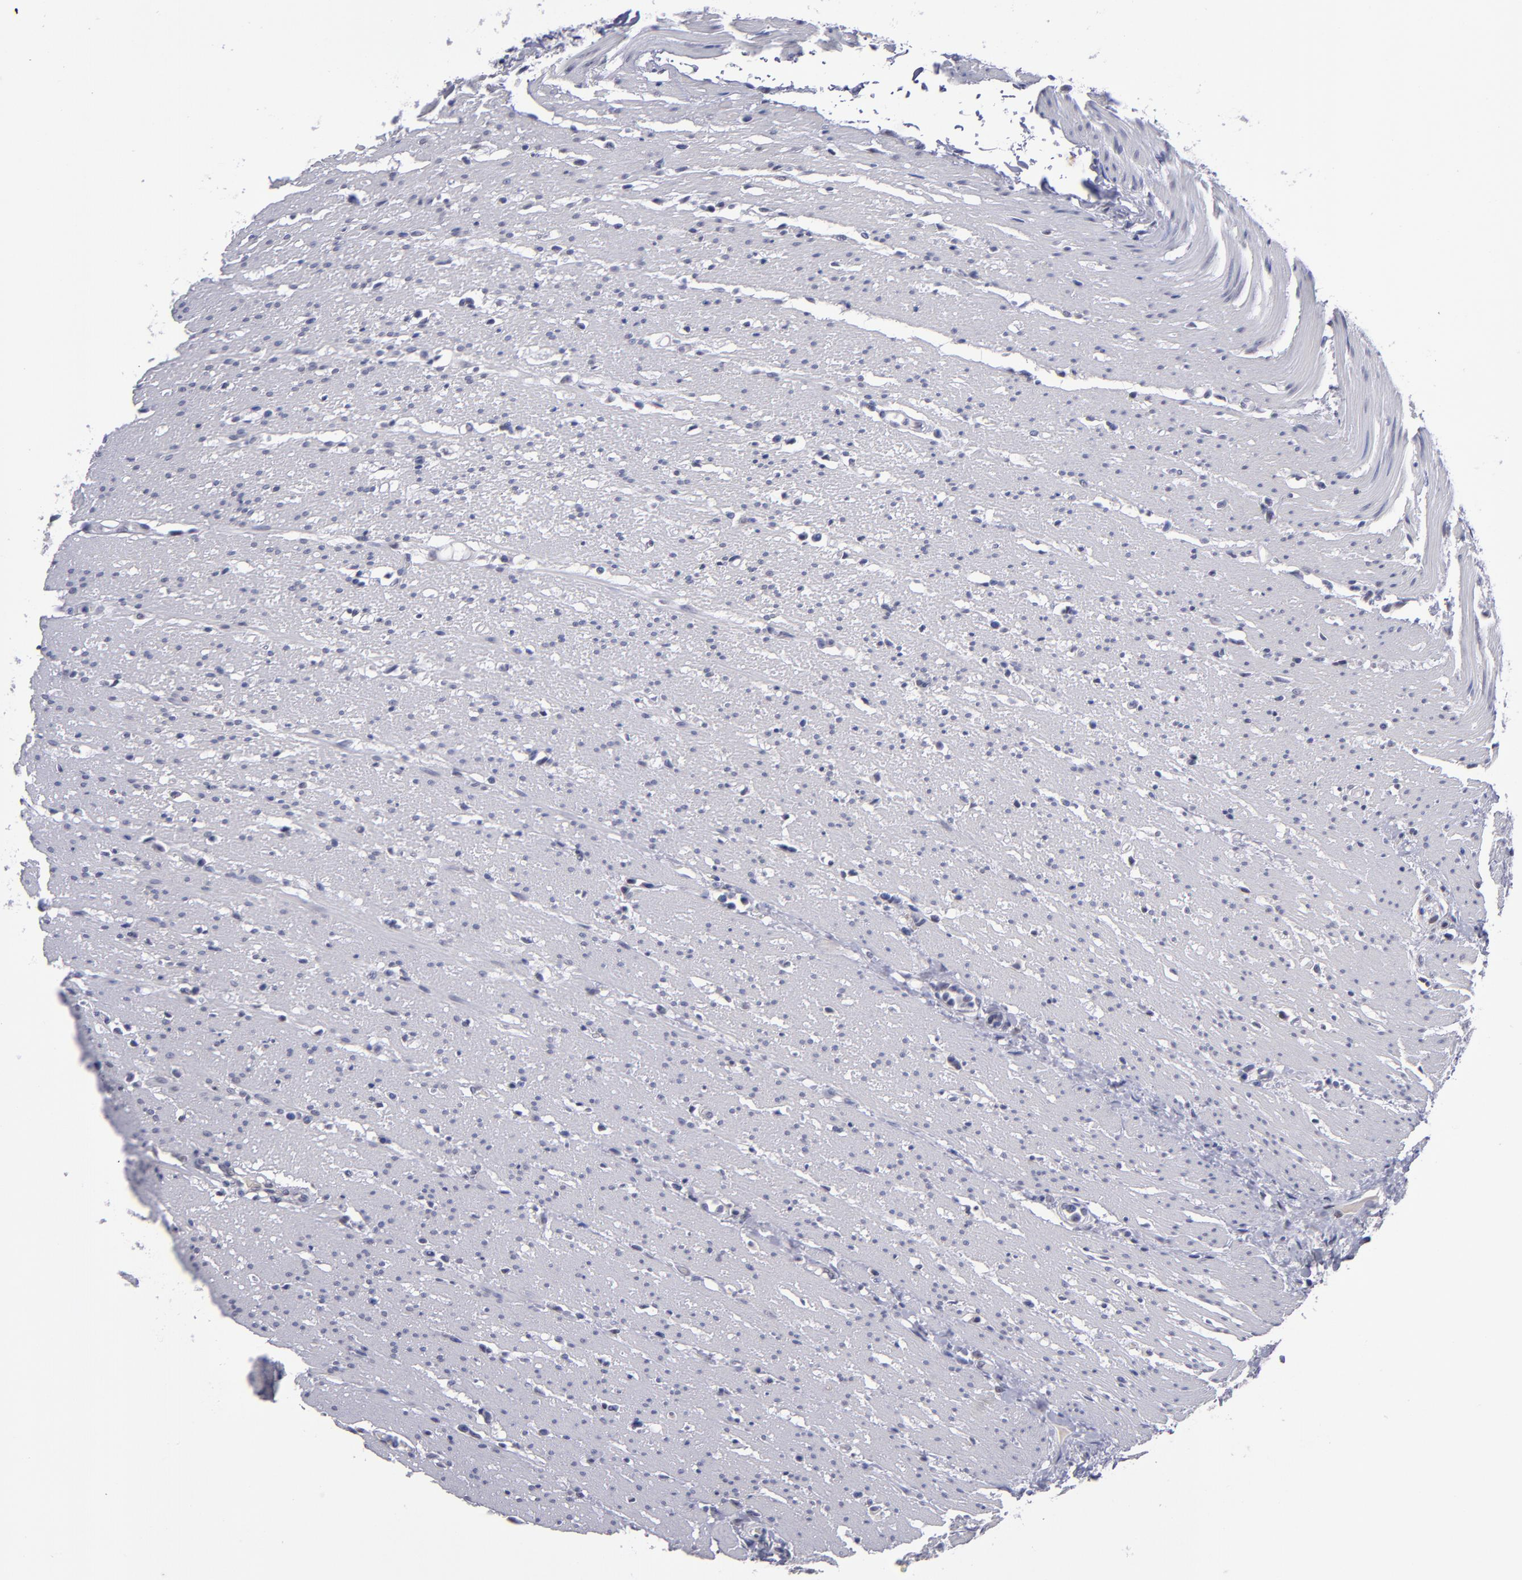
{"staining": {"intensity": "weak", "quantity": "<25%", "location": "nuclear"}, "tissue": "colorectal cancer", "cell_type": "Tumor cells", "image_type": "cancer", "snomed": [{"axis": "morphology", "description": "Adenocarcinoma, NOS"}, {"axis": "topography", "description": "Rectum"}], "caption": "The image displays no staining of tumor cells in colorectal cancer (adenocarcinoma).", "gene": "OTUB2", "patient": {"sex": "male", "age": 53}}